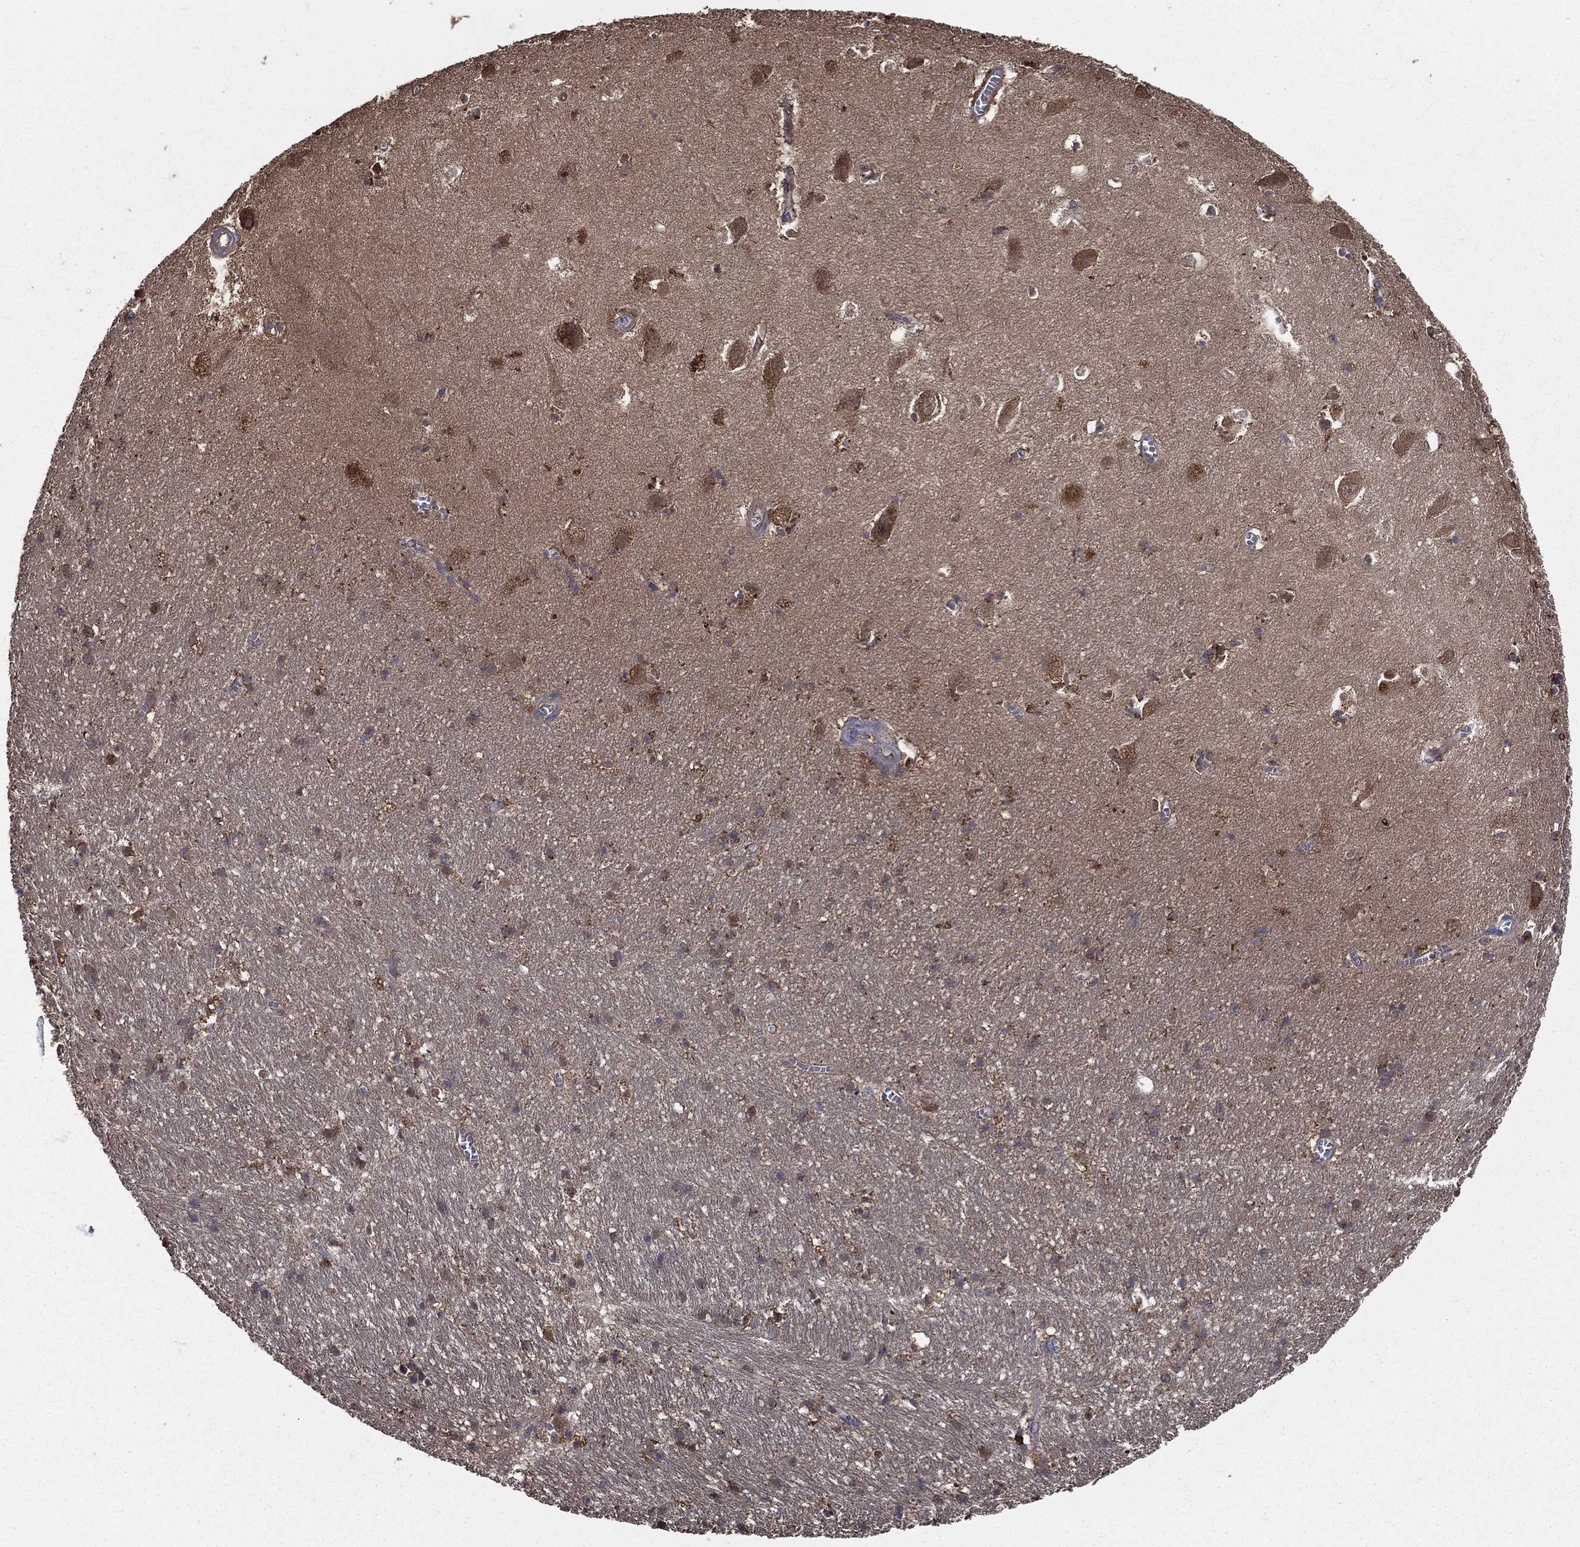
{"staining": {"intensity": "negative", "quantity": "none", "location": "none"}, "tissue": "hippocampus", "cell_type": "Glial cells", "image_type": "normal", "snomed": [{"axis": "morphology", "description": "Normal tissue, NOS"}, {"axis": "topography", "description": "Hippocampus"}], "caption": "A high-resolution photomicrograph shows IHC staining of unremarkable hippocampus, which displays no significant staining in glial cells.", "gene": "SARS1", "patient": {"sex": "female", "age": 64}}